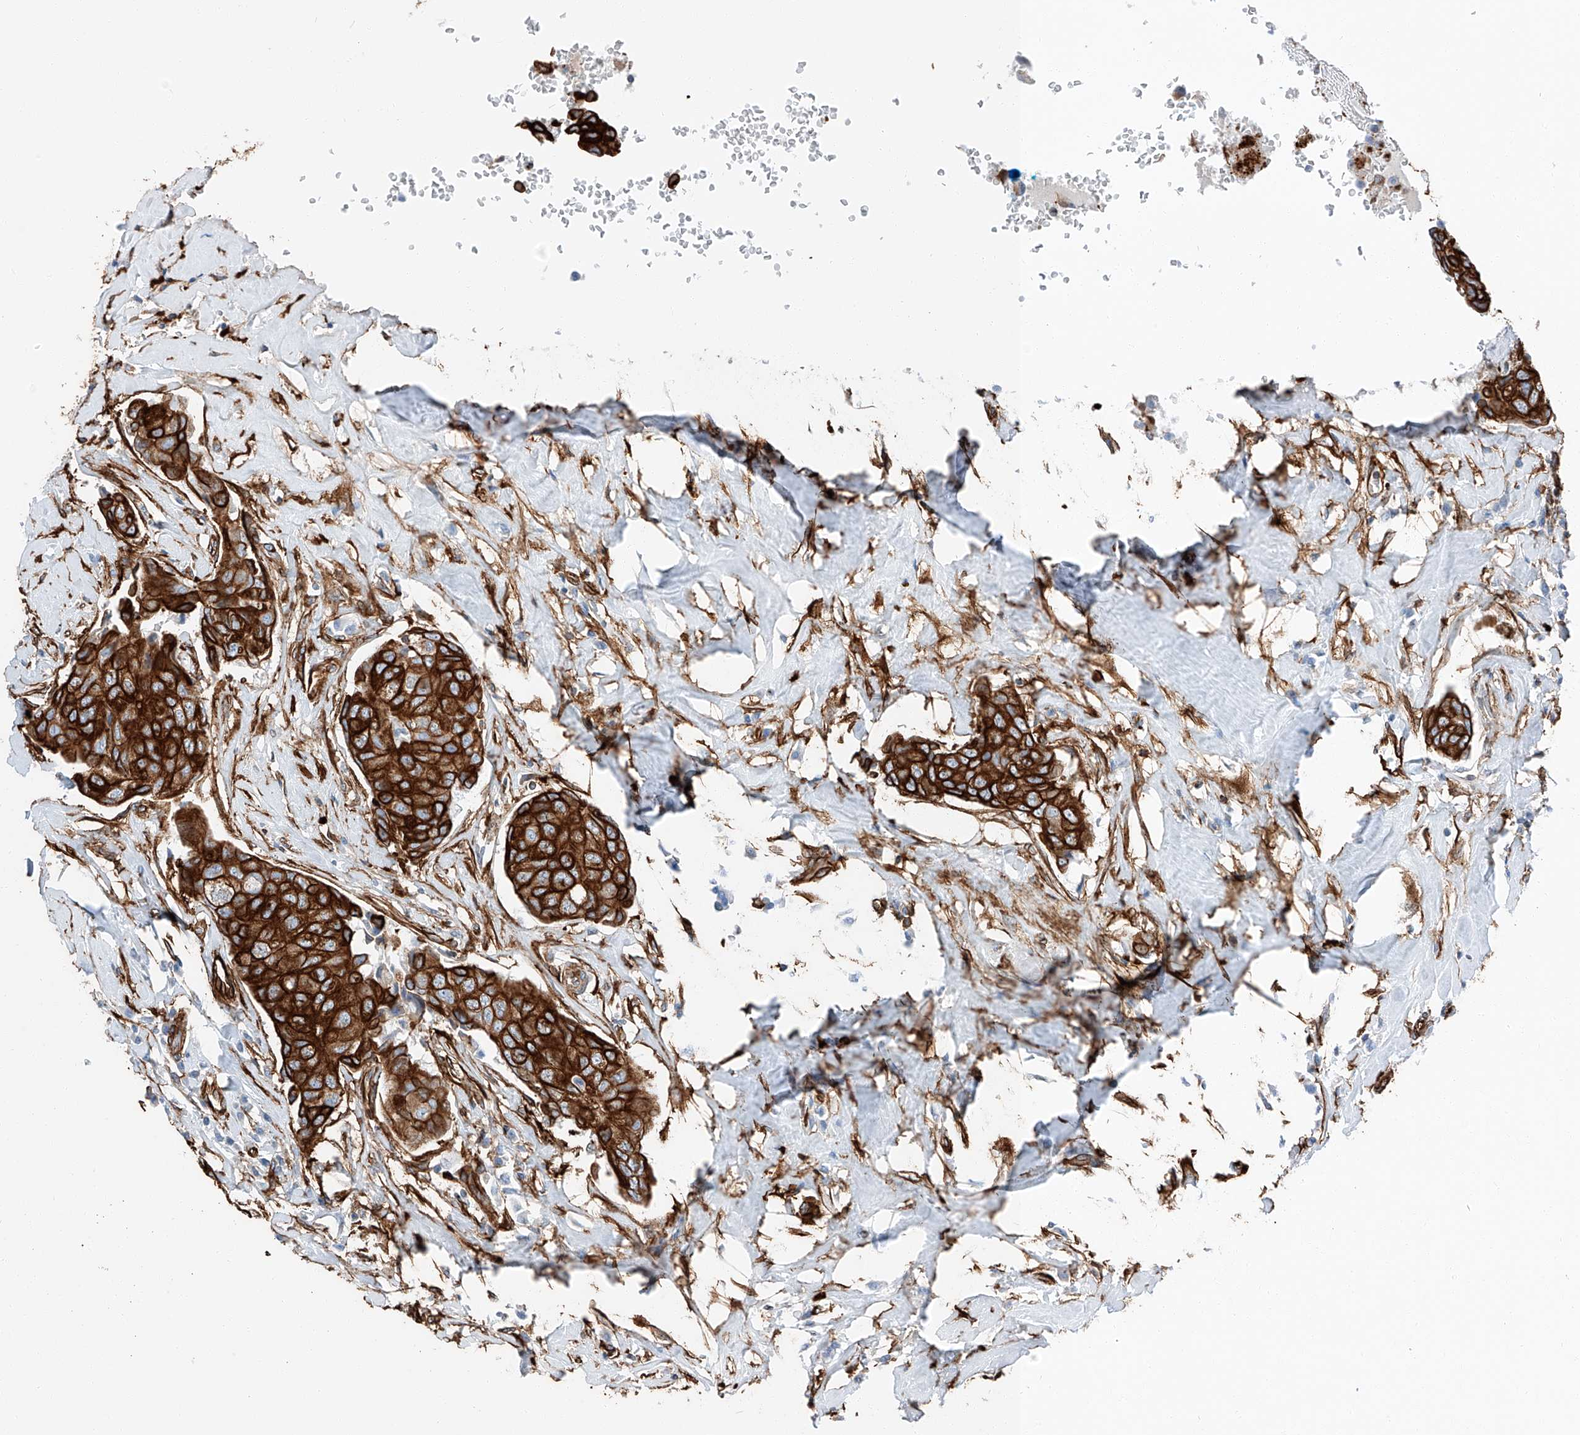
{"staining": {"intensity": "strong", "quantity": ">75%", "location": "cytoplasmic/membranous"}, "tissue": "breast cancer", "cell_type": "Tumor cells", "image_type": "cancer", "snomed": [{"axis": "morphology", "description": "Duct carcinoma"}, {"axis": "topography", "description": "Breast"}], "caption": "Approximately >75% of tumor cells in human breast cancer display strong cytoplasmic/membranous protein staining as visualized by brown immunohistochemical staining.", "gene": "ZNF804A", "patient": {"sex": "female", "age": 80}}